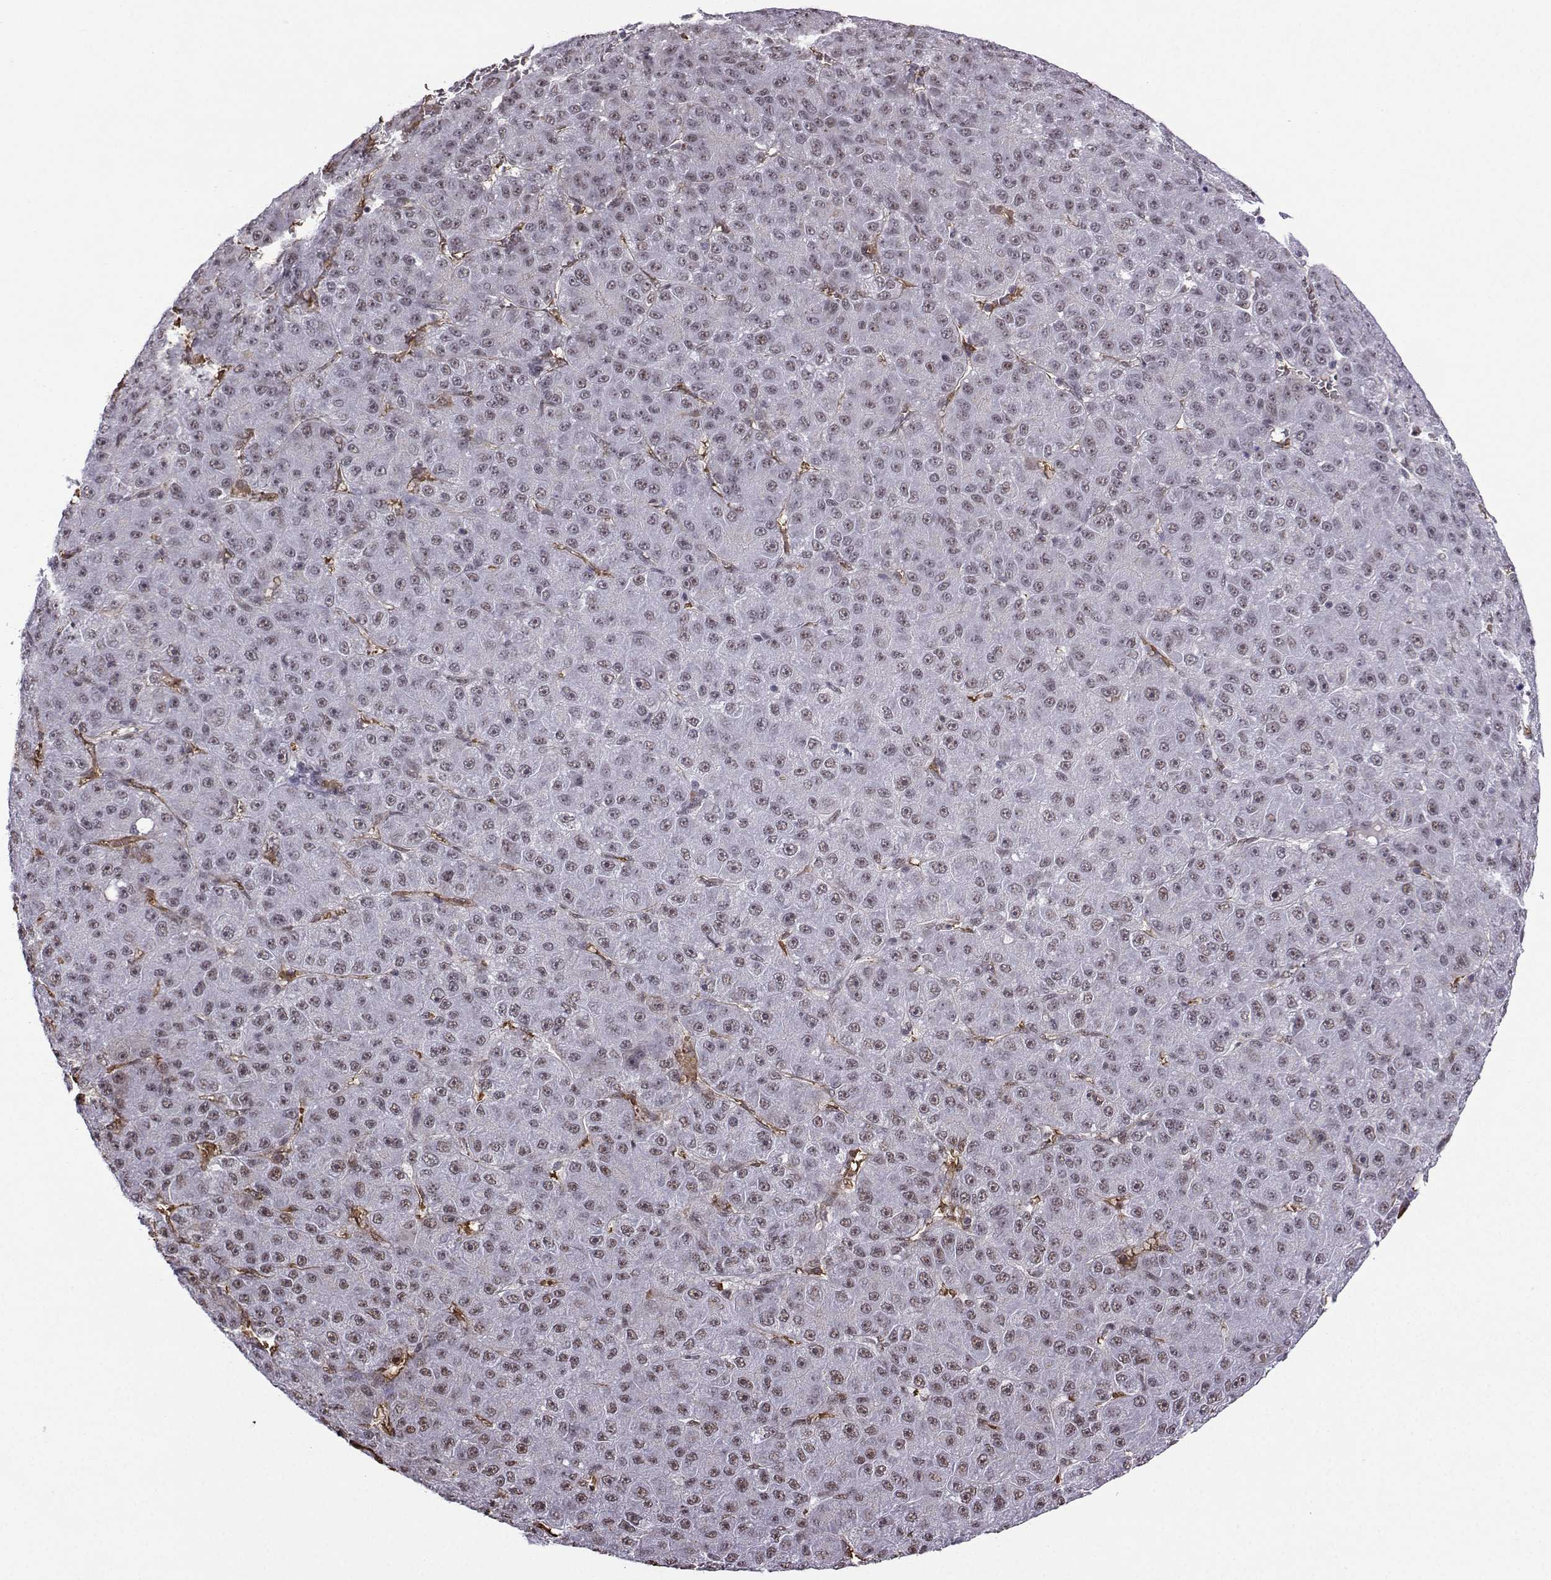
{"staining": {"intensity": "negative", "quantity": "none", "location": "none"}, "tissue": "liver cancer", "cell_type": "Tumor cells", "image_type": "cancer", "snomed": [{"axis": "morphology", "description": "Carcinoma, Hepatocellular, NOS"}, {"axis": "topography", "description": "Liver"}], "caption": "Immunohistochemistry (IHC) of hepatocellular carcinoma (liver) exhibits no staining in tumor cells.", "gene": "CCNK", "patient": {"sex": "male", "age": 67}}